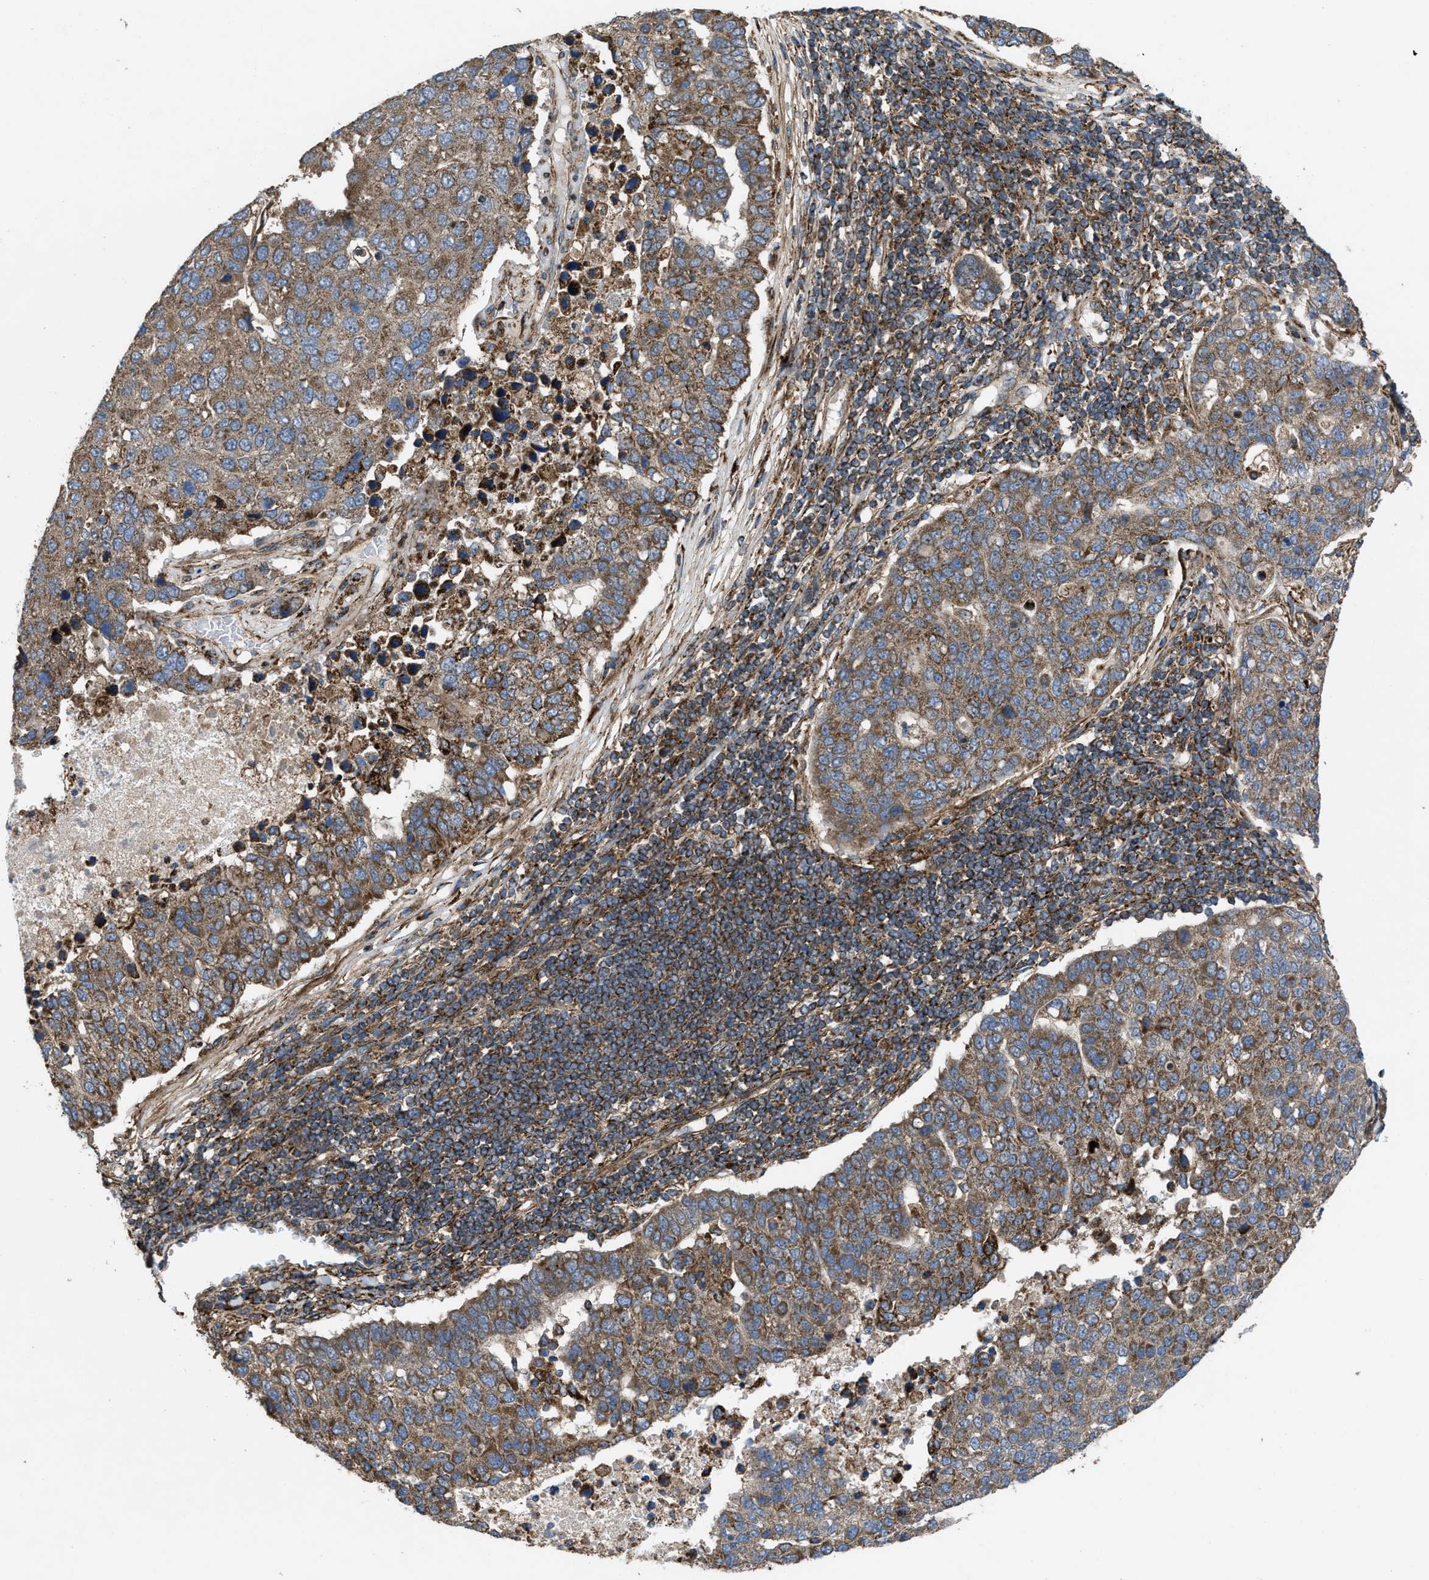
{"staining": {"intensity": "moderate", "quantity": ">75%", "location": "cytoplasmic/membranous"}, "tissue": "pancreatic cancer", "cell_type": "Tumor cells", "image_type": "cancer", "snomed": [{"axis": "morphology", "description": "Adenocarcinoma, NOS"}, {"axis": "topography", "description": "Pancreas"}], "caption": "The immunohistochemical stain labels moderate cytoplasmic/membranous expression in tumor cells of adenocarcinoma (pancreatic) tissue. (IHC, brightfield microscopy, high magnification).", "gene": "PER3", "patient": {"sex": "female", "age": 61}}